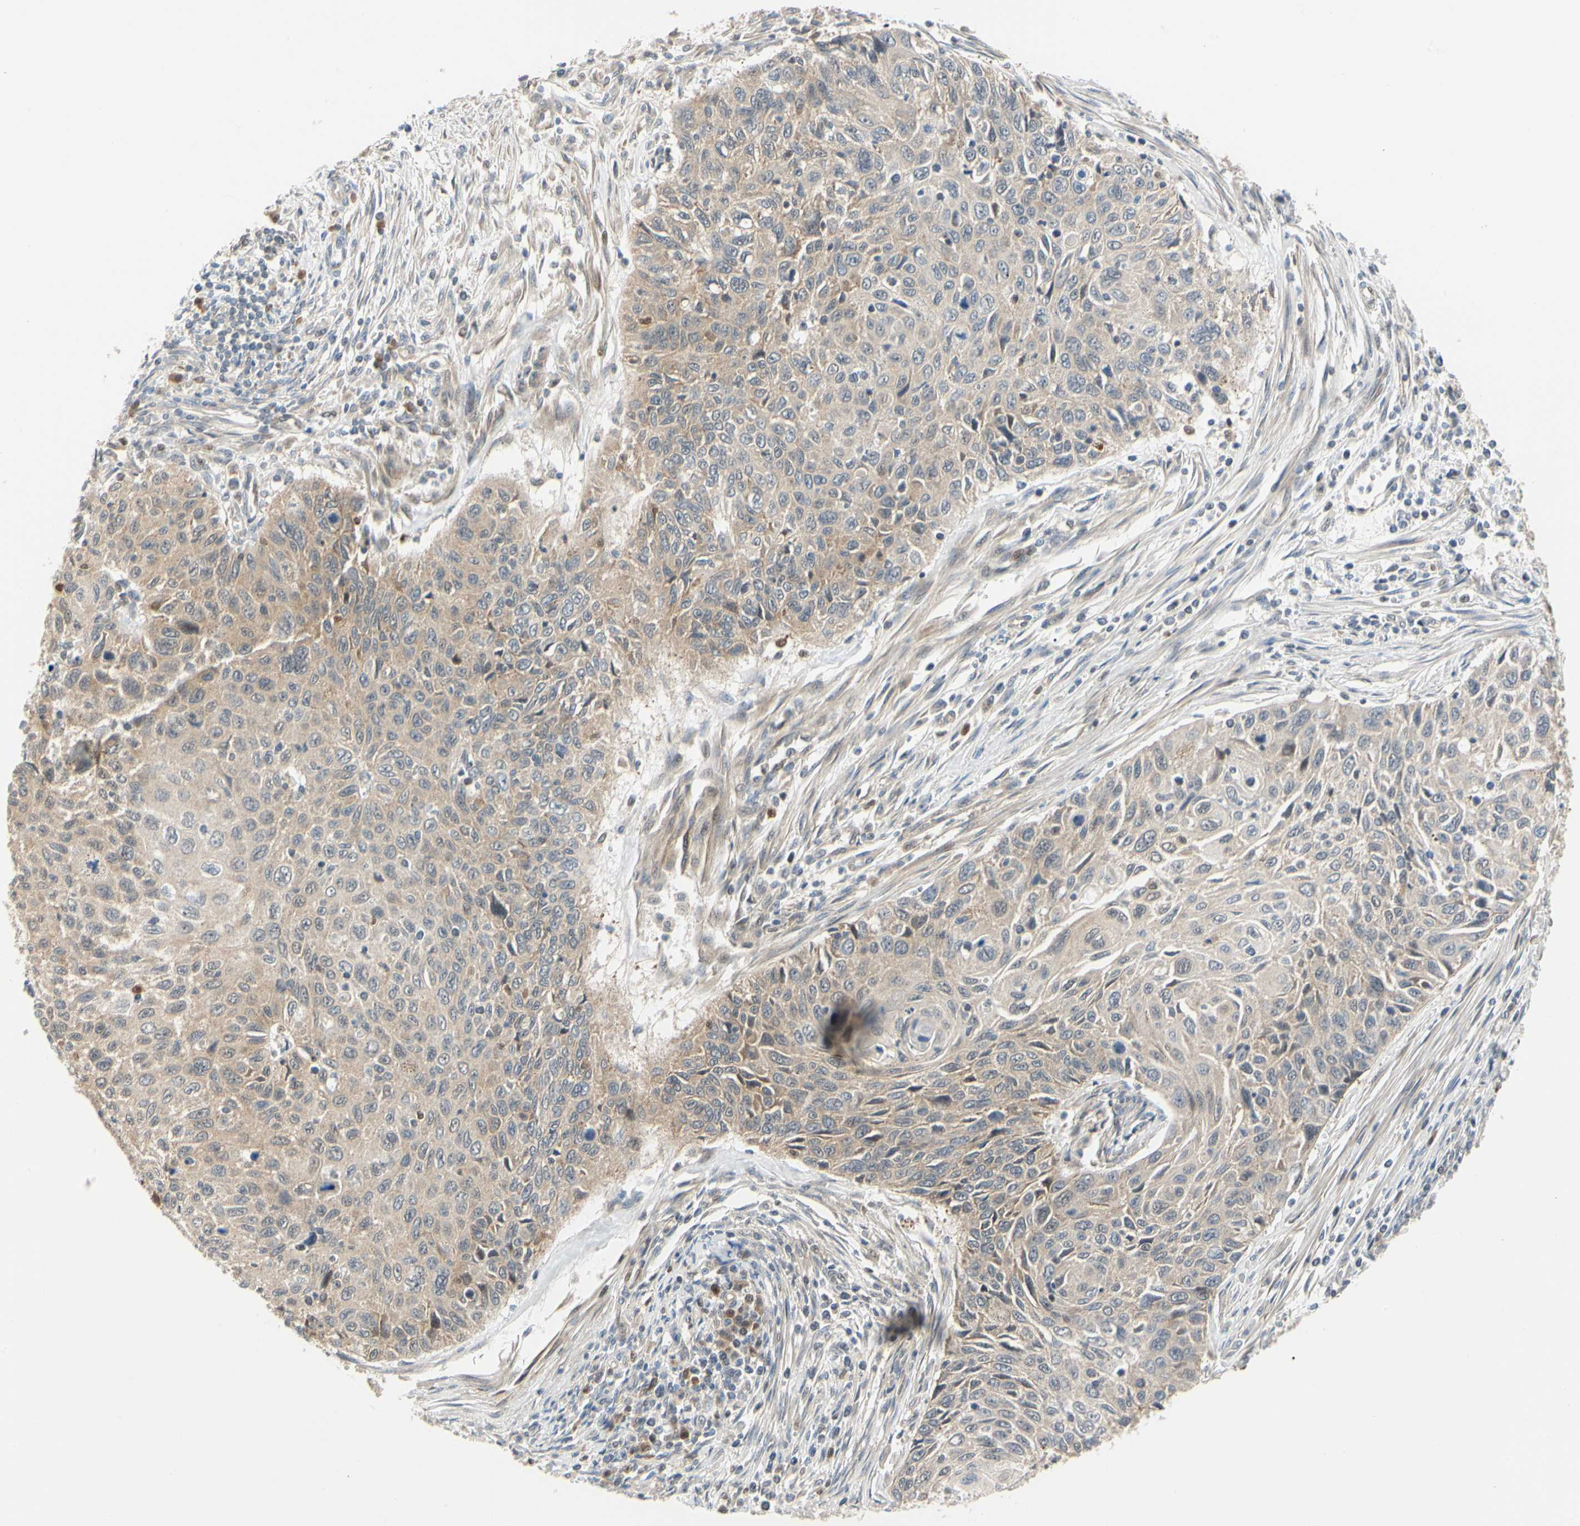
{"staining": {"intensity": "weak", "quantity": ">75%", "location": "cytoplasmic/membranous"}, "tissue": "cervical cancer", "cell_type": "Tumor cells", "image_type": "cancer", "snomed": [{"axis": "morphology", "description": "Squamous cell carcinoma, NOS"}, {"axis": "topography", "description": "Cervix"}], "caption": "An image of cervical cancer stained for a protein exhibits weak cytoplasmic/membranous brown staining in tumor cells.", "gene": "CDK5", "patient": {"sex": "female", "age": 70}}